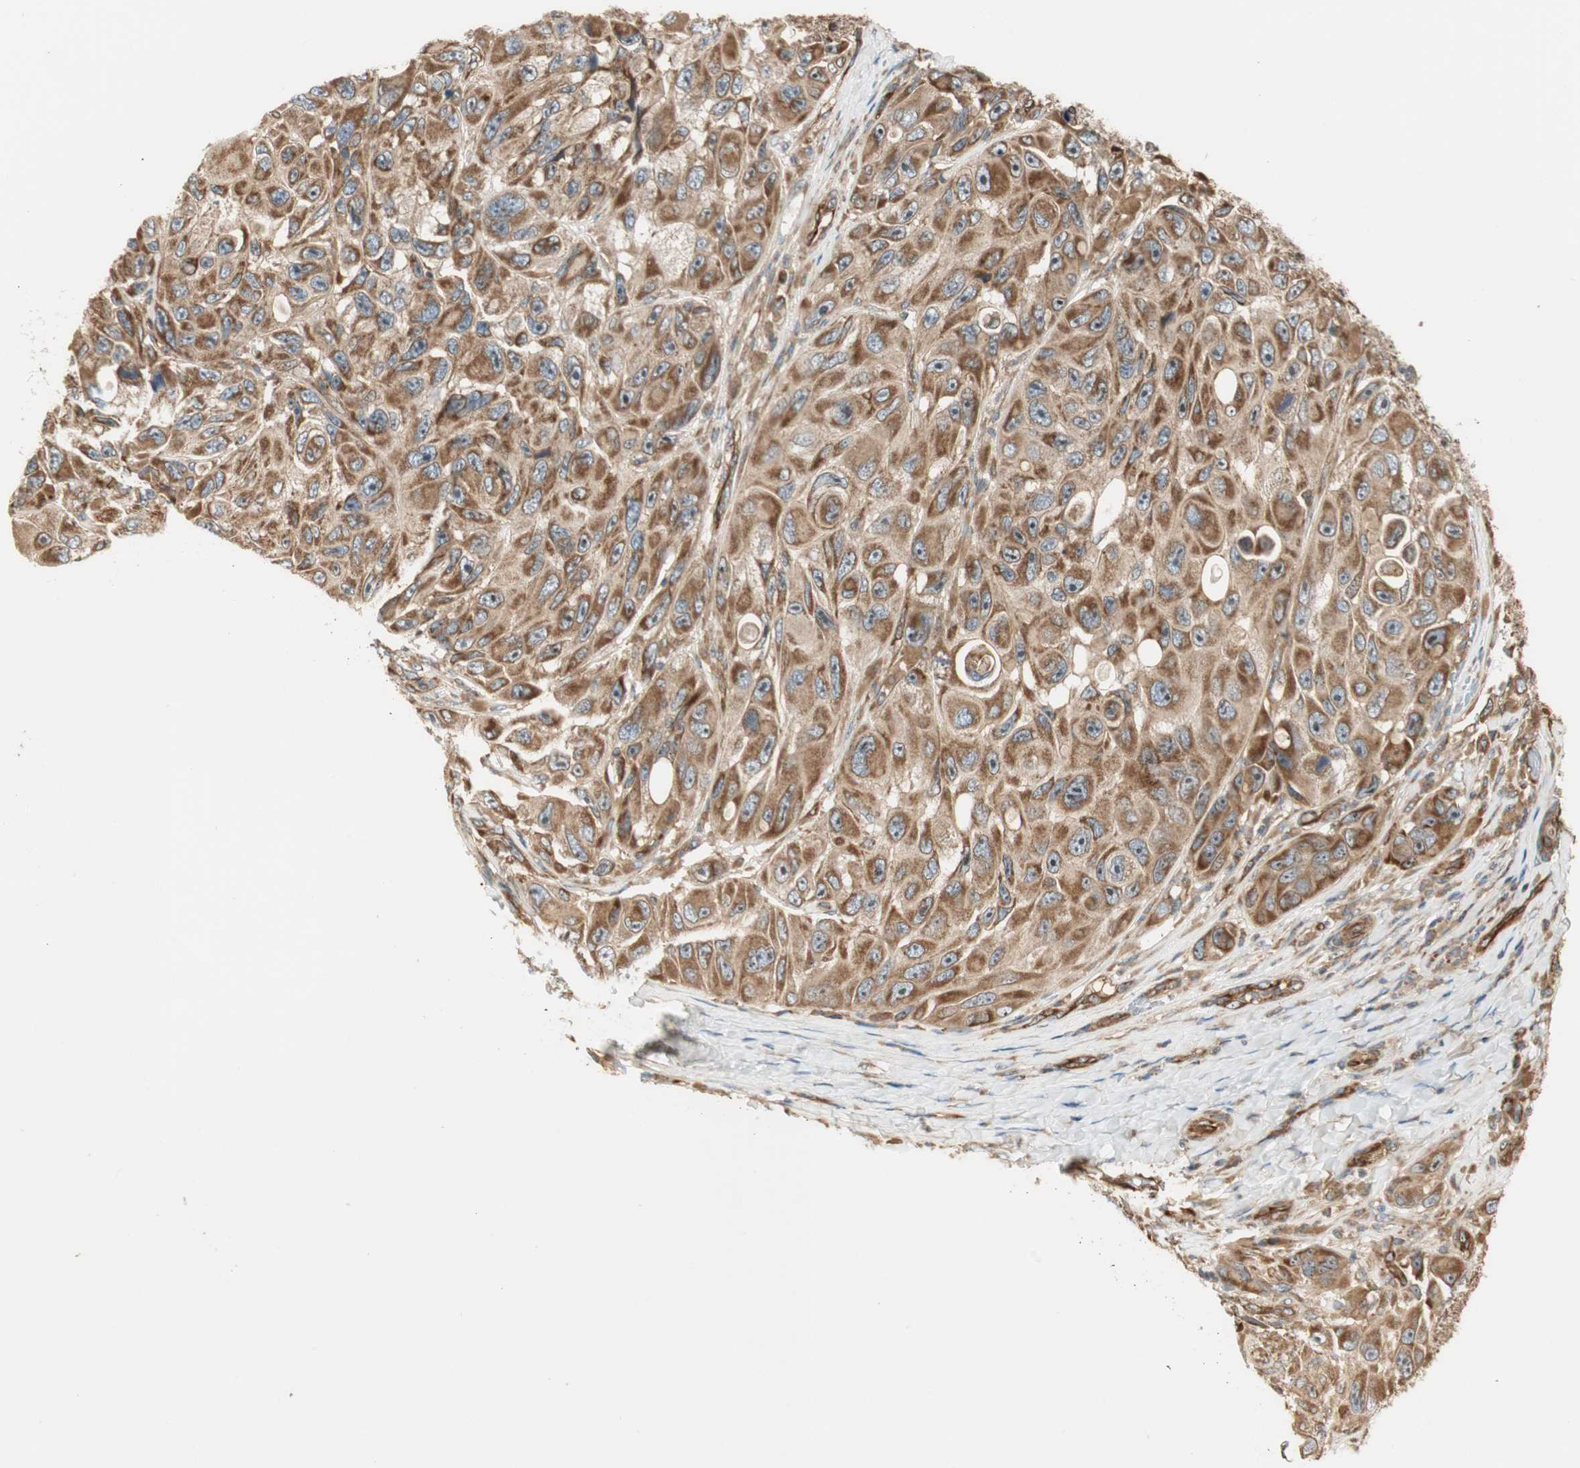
{"staining": {"intensity": "strong", "quantity": ">75%", "location": "cytoplasmic/membranous"}, "tissue": "melanoma", "cell_type": "Tumor cells", "image_type": "cancer", "snomed": [{"axis": "morphology", "description": "Malignant melanoma, NOS"}, {"axis": "topography", "description": "Skin"}], "caption": "Melanoma was stained to show a protein in brown. There is high levels of strong cytoplasmic/membranous expression in approximately >75% of tumor cells. (IHC, brightfield microscopy, high magnification).", "gene": "CTTNBP2NL", "patient": {"sex": "female", "age": 73}}